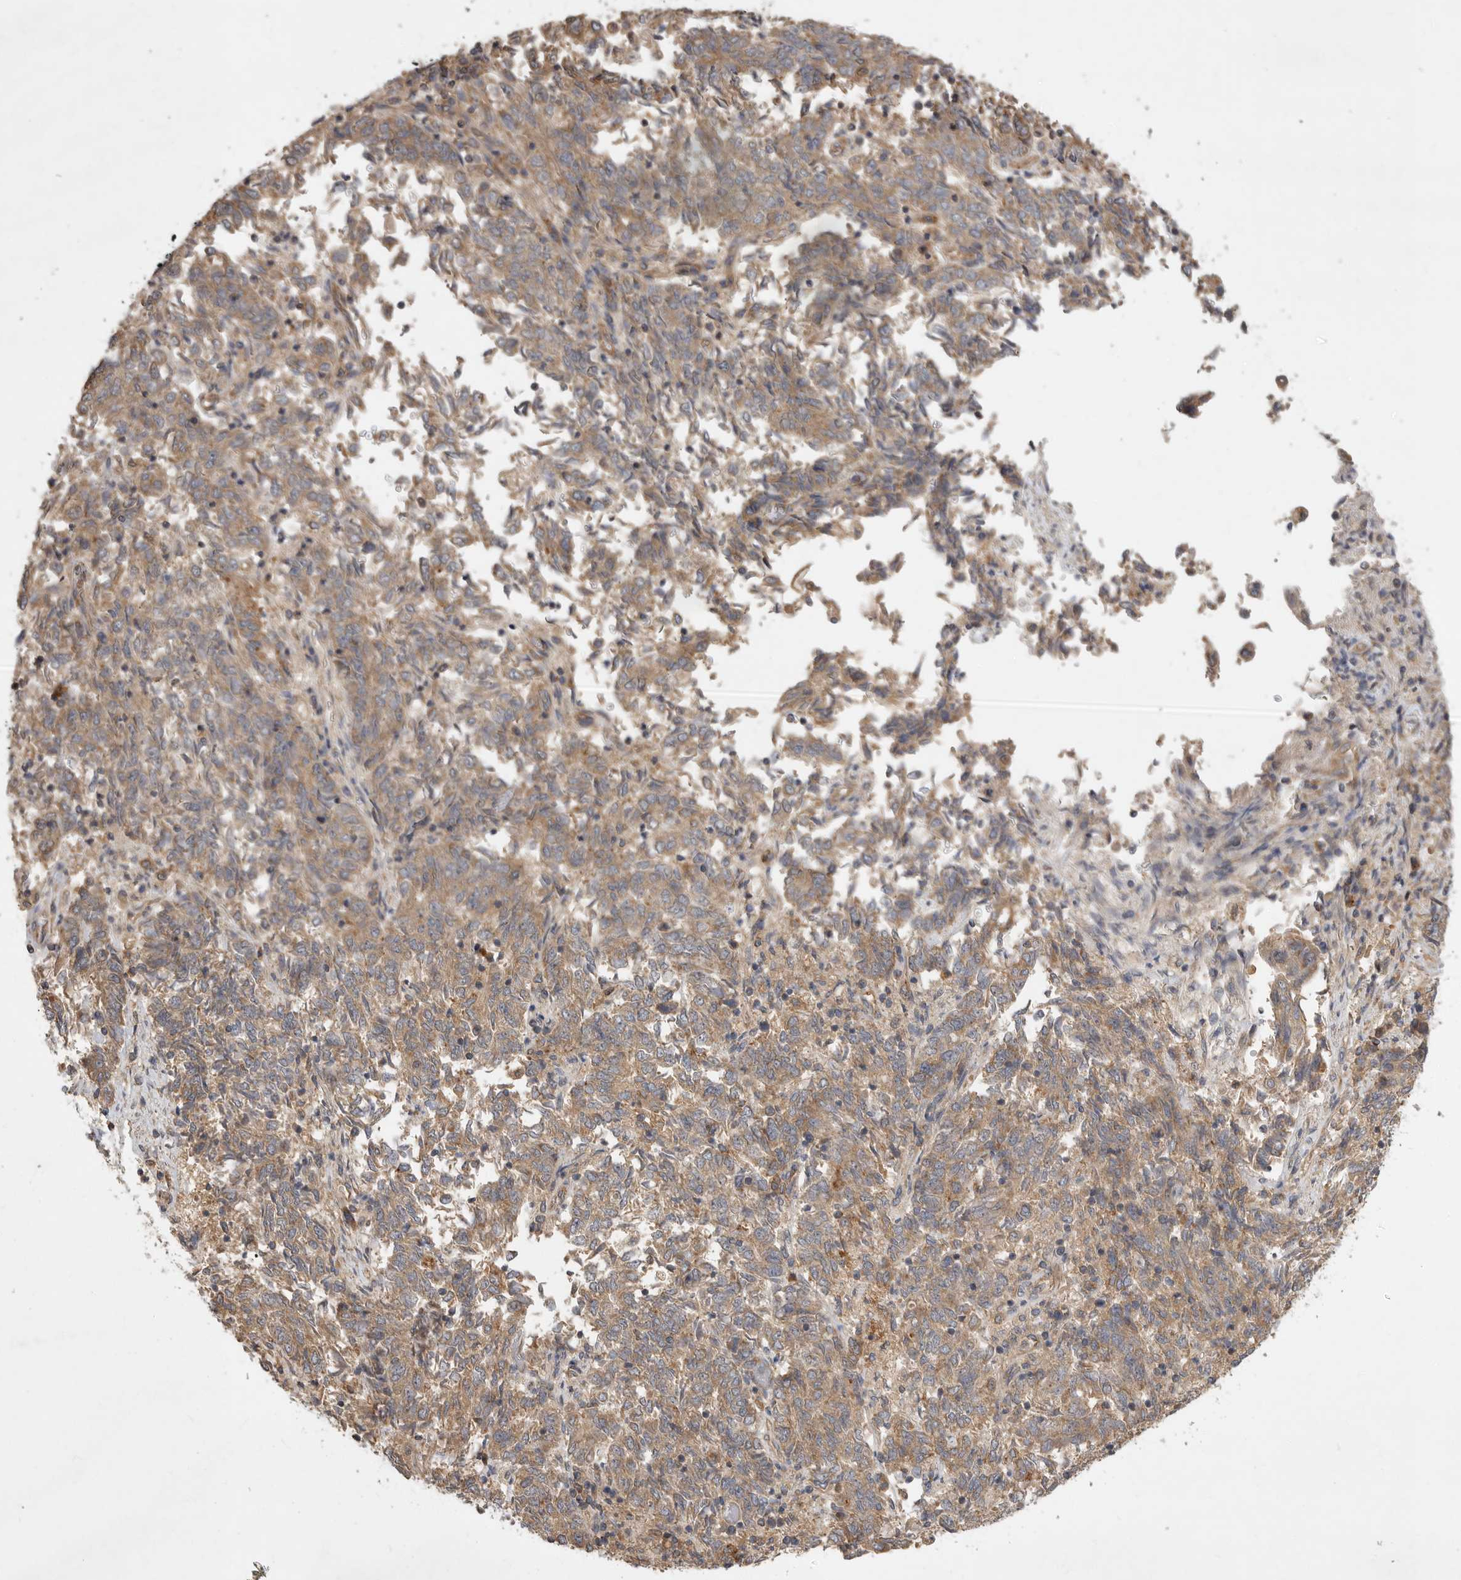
{"staining": {"intensity": "moderate", "quantity": ">75%", "location": "cytoplasmic/membranous"}, "tissue": "endometrial cancer", "cell_type": "Tumor cells", "image_type": "cancer", "snomed": [{"axis": "morphology", "description": "Adenocarcinoma, NOS"}, {"axis": "topography", "description": "Endometrium"}], "caption": "Approximately >75% of tumor cells in human endometrial cancer (adenocarcinoma) demonstrate moderate cytoplasmic/membranous protein expression as visualized by brown immunohistochemical staining.", "gene": "ZNF232", "patient": {"sex": "female", "age": 80}}